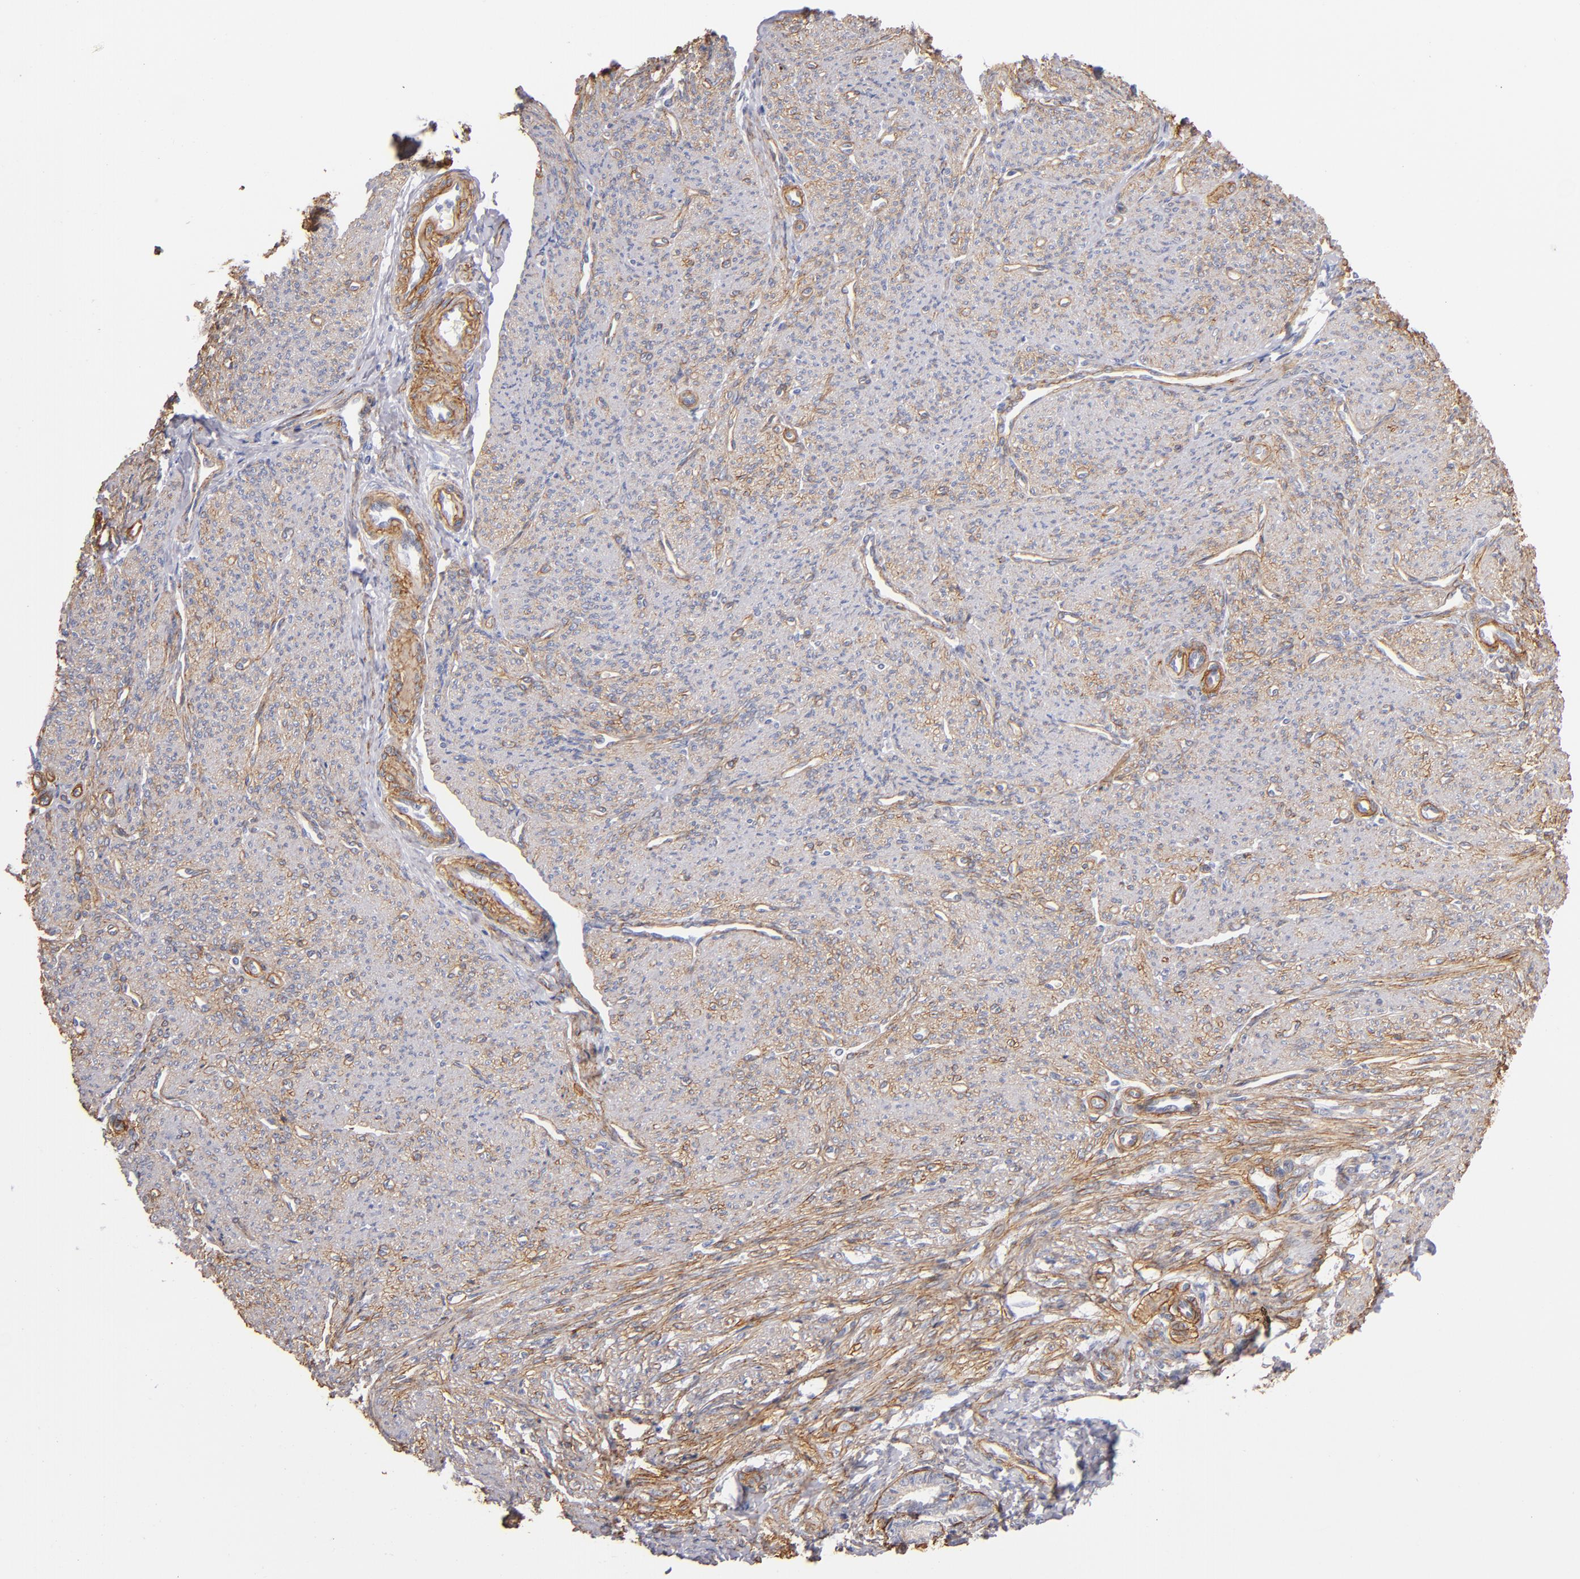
{"staining": {"intensity": "moderate", "quantity": ">75%", "location": "cytoplasmic/membranous"}, "tissue": "smooth muscle", "cell_type": "Smooth muscle cells", "image_type": "normal", "snomed": [{"axis": "morphology", "description": "Normal tissue, NOS"}, {"axis": "topography", "description": "Cervix"}, {"axis": "topography", "description": "Endometrium"}], "caption": "Immunohistochemistry (DAB) staining of benign smooth muscle displays moderate cytoplasmic/membranous protein staining in approximately >75% of smooth muscle cells. The staining was performed using DAB (3,3'-diaminobenzidine) to visualize the protein expression in brown, while the nuclei were stained in blue with hematoxylin (Magnification: 20x).", "gene": "LAMC1", "patient": {"sex": "female", "age": 65}}